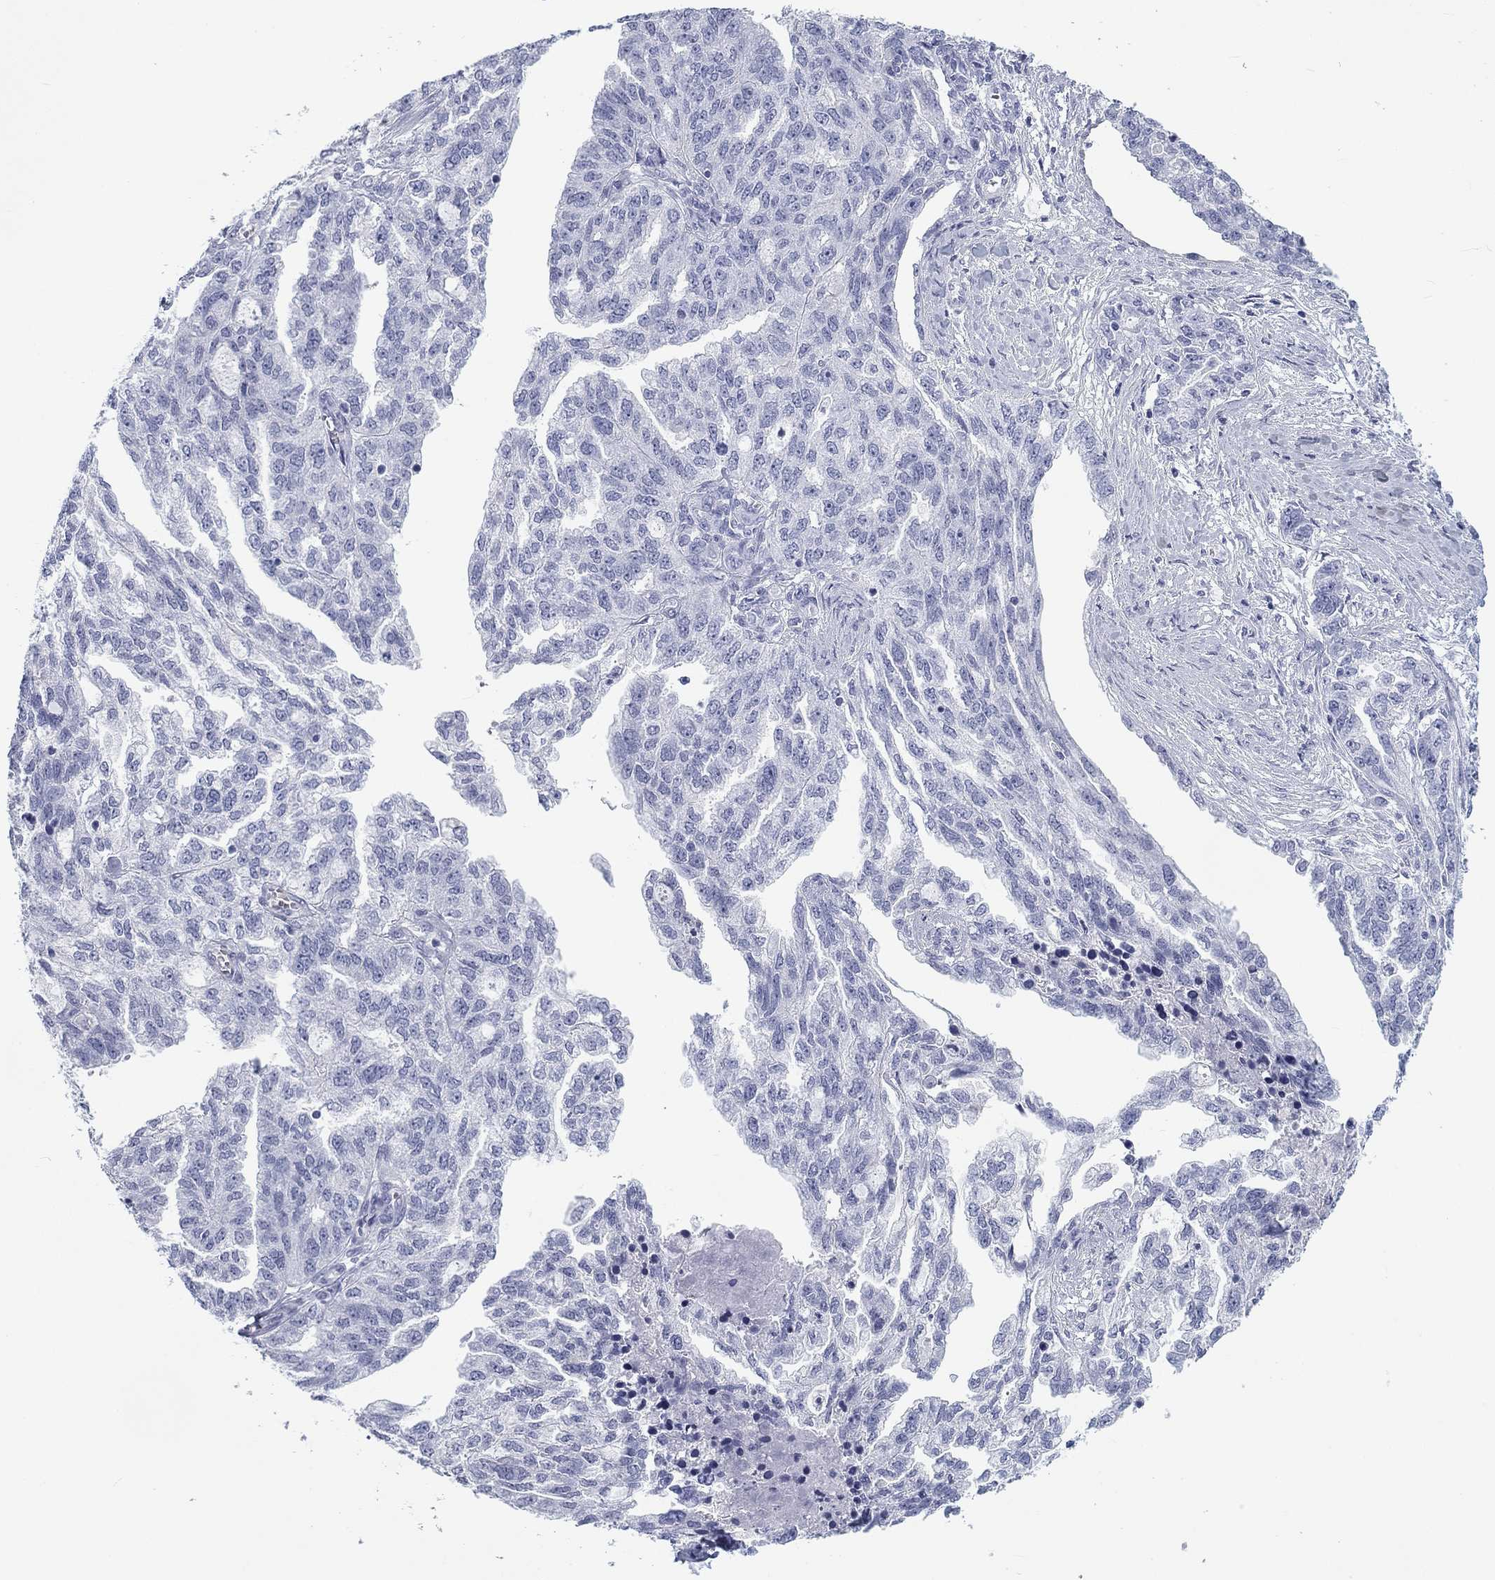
{"staining": {"intensity": "negative", "quantity": "none", "location": "none"}, "tissue": "ovarian cancer", "cell_type": "Tumor cells", "image_type": "cancer", "snomed": [{"axis": "morphology", "description": "Cystadenocarcinoma, serous, NOS"}, {"axis": "topography", "description": "Ovary"}], "caption": "DAB immunohistochemical staining of human serous cystadenocarcinoma (ovarian) displays no significant positivity in tumor cells.", "gene": "CALB1", "patient": {"sex": "female", "age": 51}}